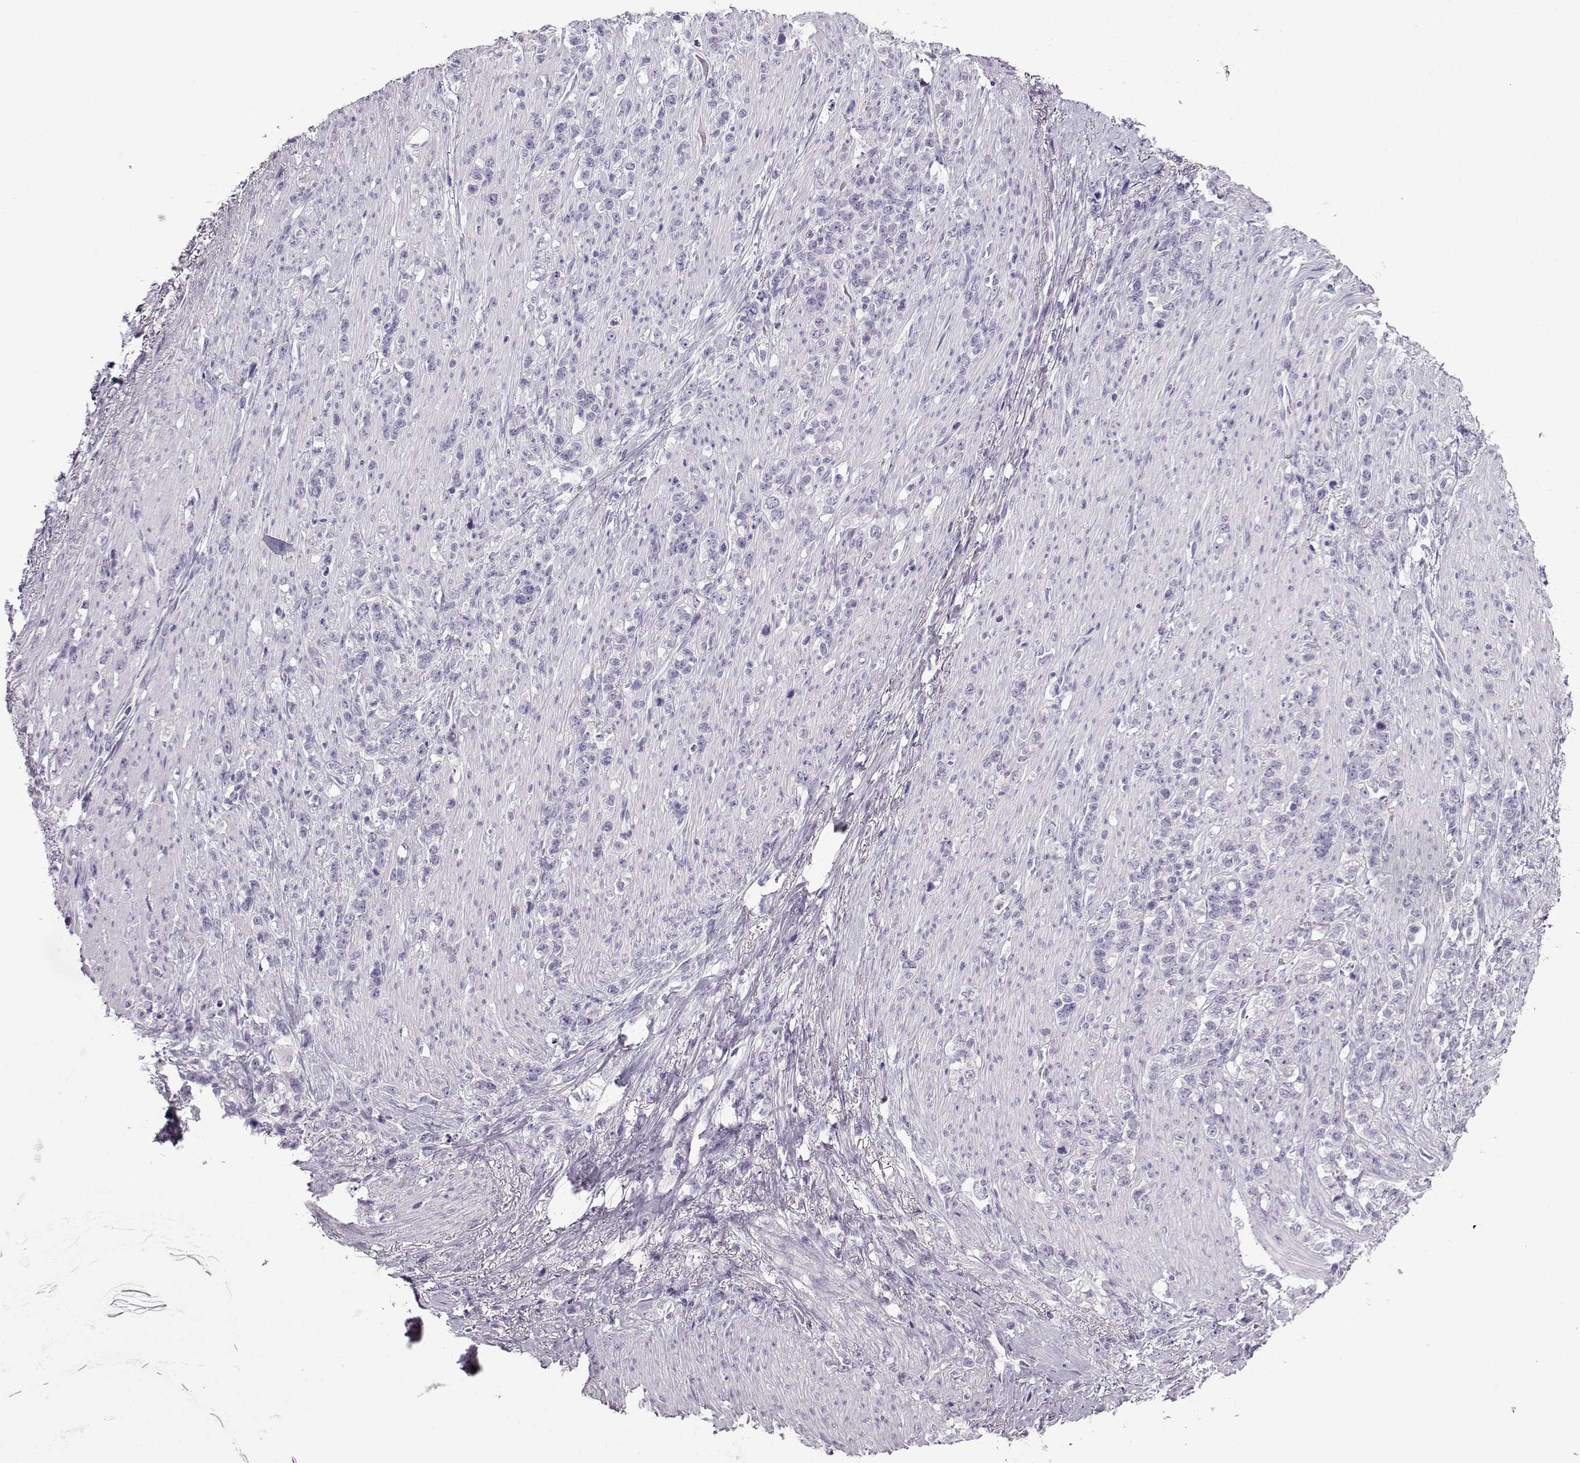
{"staining": {"intensity": "negative", "quantity": "none", "location": "none"}, "tissue": "stomach cancer", "cell_type": "Tumor cells", "image_type": "cancer", "snomed": [{"axis": "morphology", "description": "Adenocarcinoma, NOS"}, {"axis": "topography", "description": "Stomach, lower"}], "caption": "This is a image of IHC staining of stomach cancer, which shows no staining in tumor cells.", "gene": "ARMC2", "patient": {"sex": "male", "age": 88}}